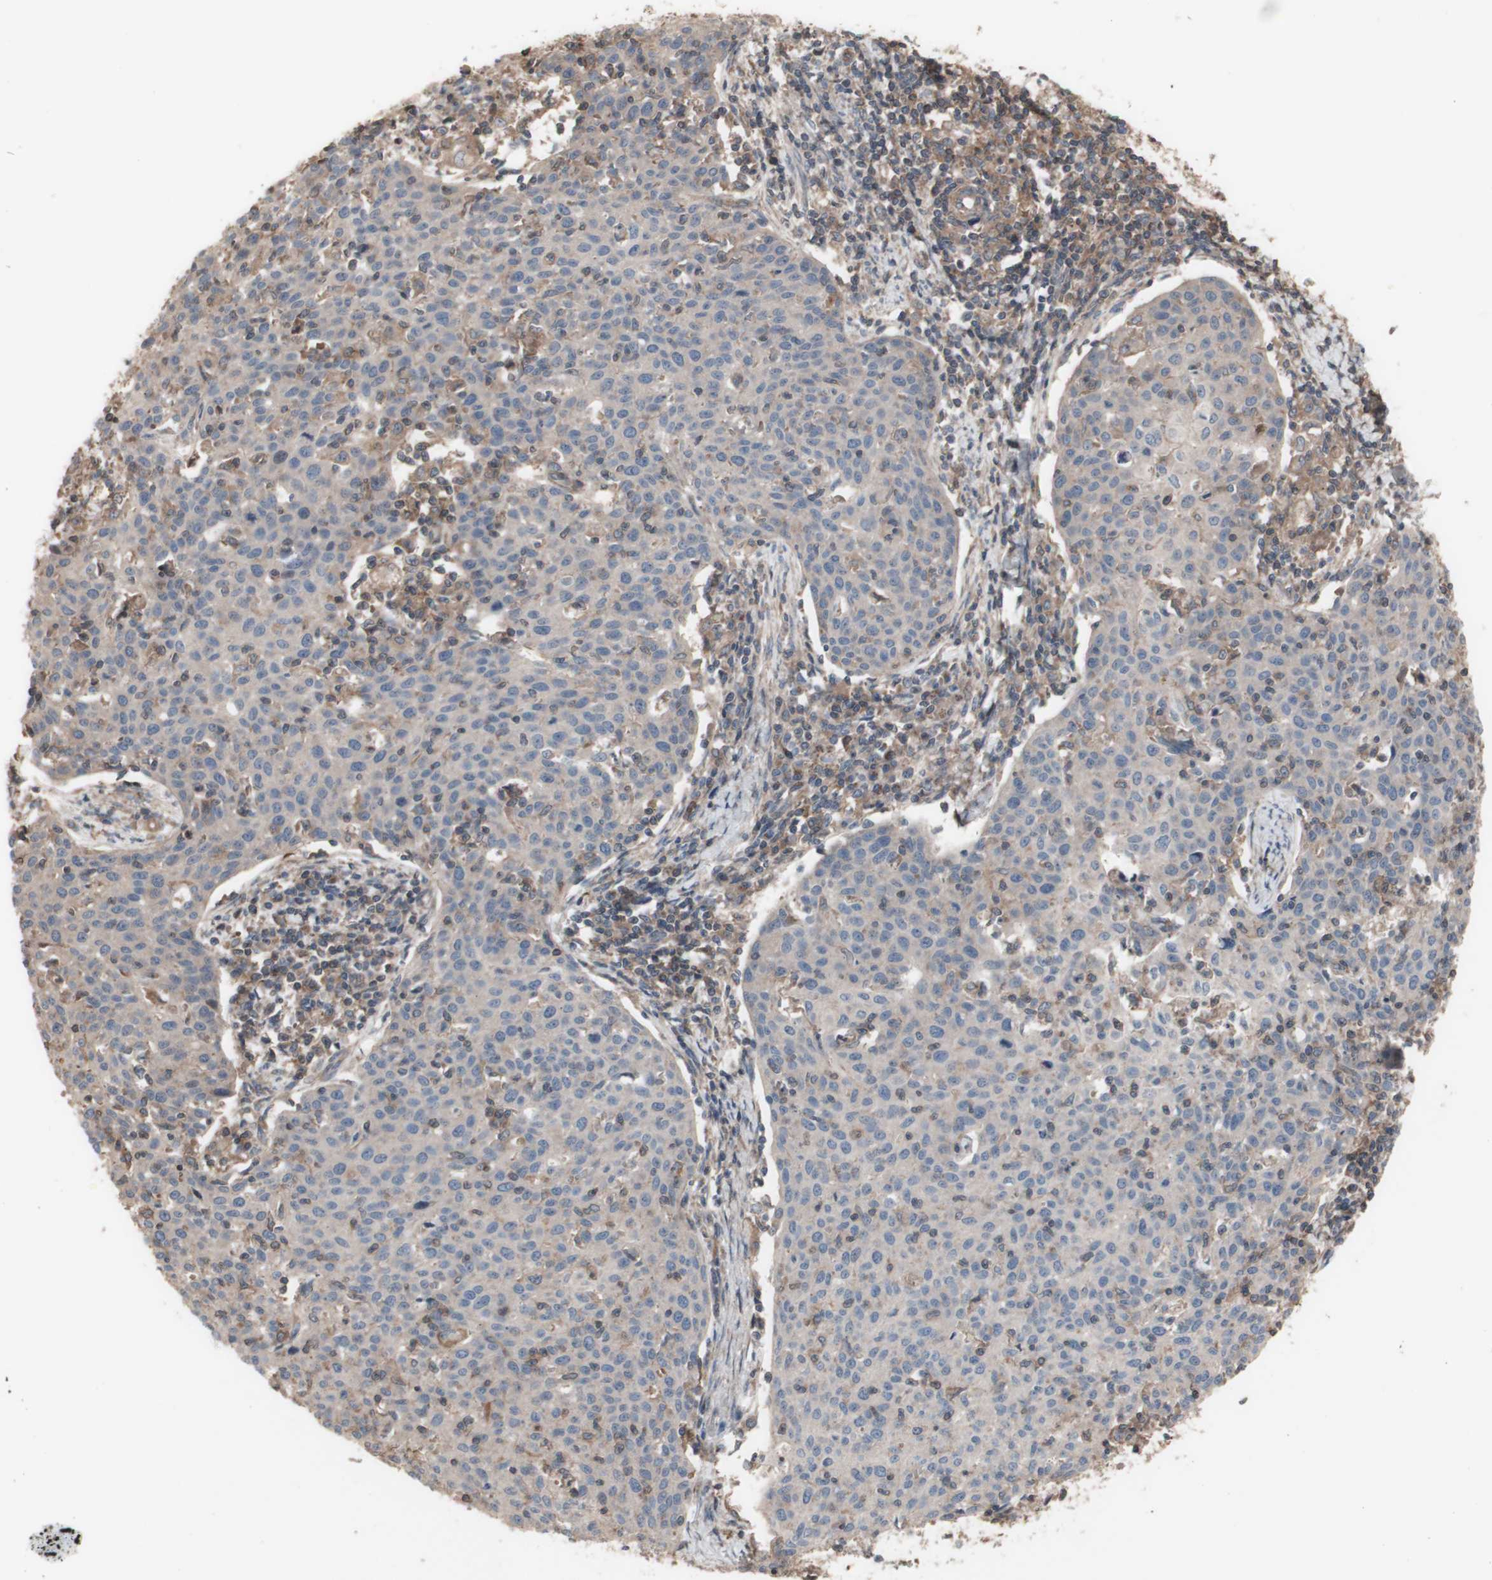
{"staining": {"intensity": "weak", "quantity": ">75%", "location": "cytoplasmic/membranous"}, "tissue": "cervical cancer", "cell_type": "Tumor cells", "image_type": "cancer", "snomed": [{"axis": "morphology", "description": "Squamous cell carcinoma, NOS"}, {"axis": "topography", "description": "Cervix"}], "caption": "Human cervical squamous cell carcinoma stained for a protein (brown) shows weak cytoplasmic/membranous positive positivity in about >75% of tumor cells.", "gene": "COPB1", "patient": {"sex": "female", "age": 38}}